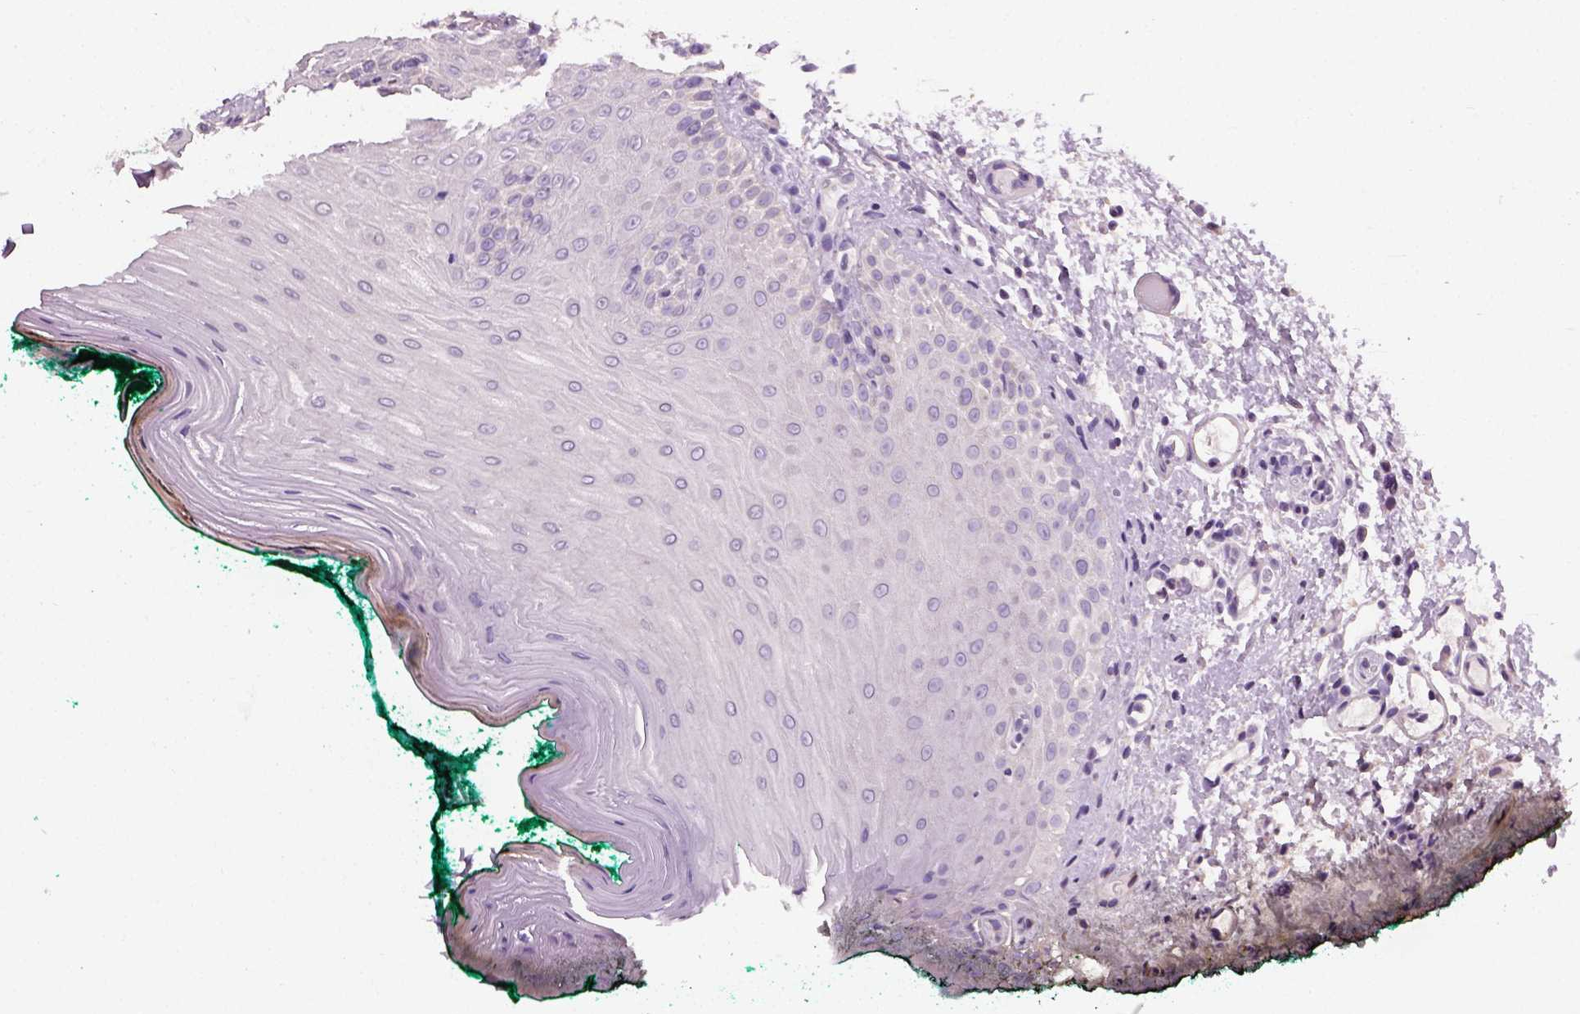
{"staining": {"intensity": "negative", "quantity": "none", "location": "none"}, "tissue": "oral mucosa", "cell_type": "Squamous epithelial cells", "image_type": "normal", "snomed": [{"axis": "morphology", "description": "Normal tissue, NOS"}, {"axis": "topography", "description": "Oral tissue"}], "caption": "Oral mucosa was stained to show a protein in brown. There is no significant positivity in squamous epithelial cells. (DAB (3,3'-diaminobenzidine) immunohistochemistry, high magnification).", "gene": "ELOVL3", "patient": {"sex": "female", "age": 83}}